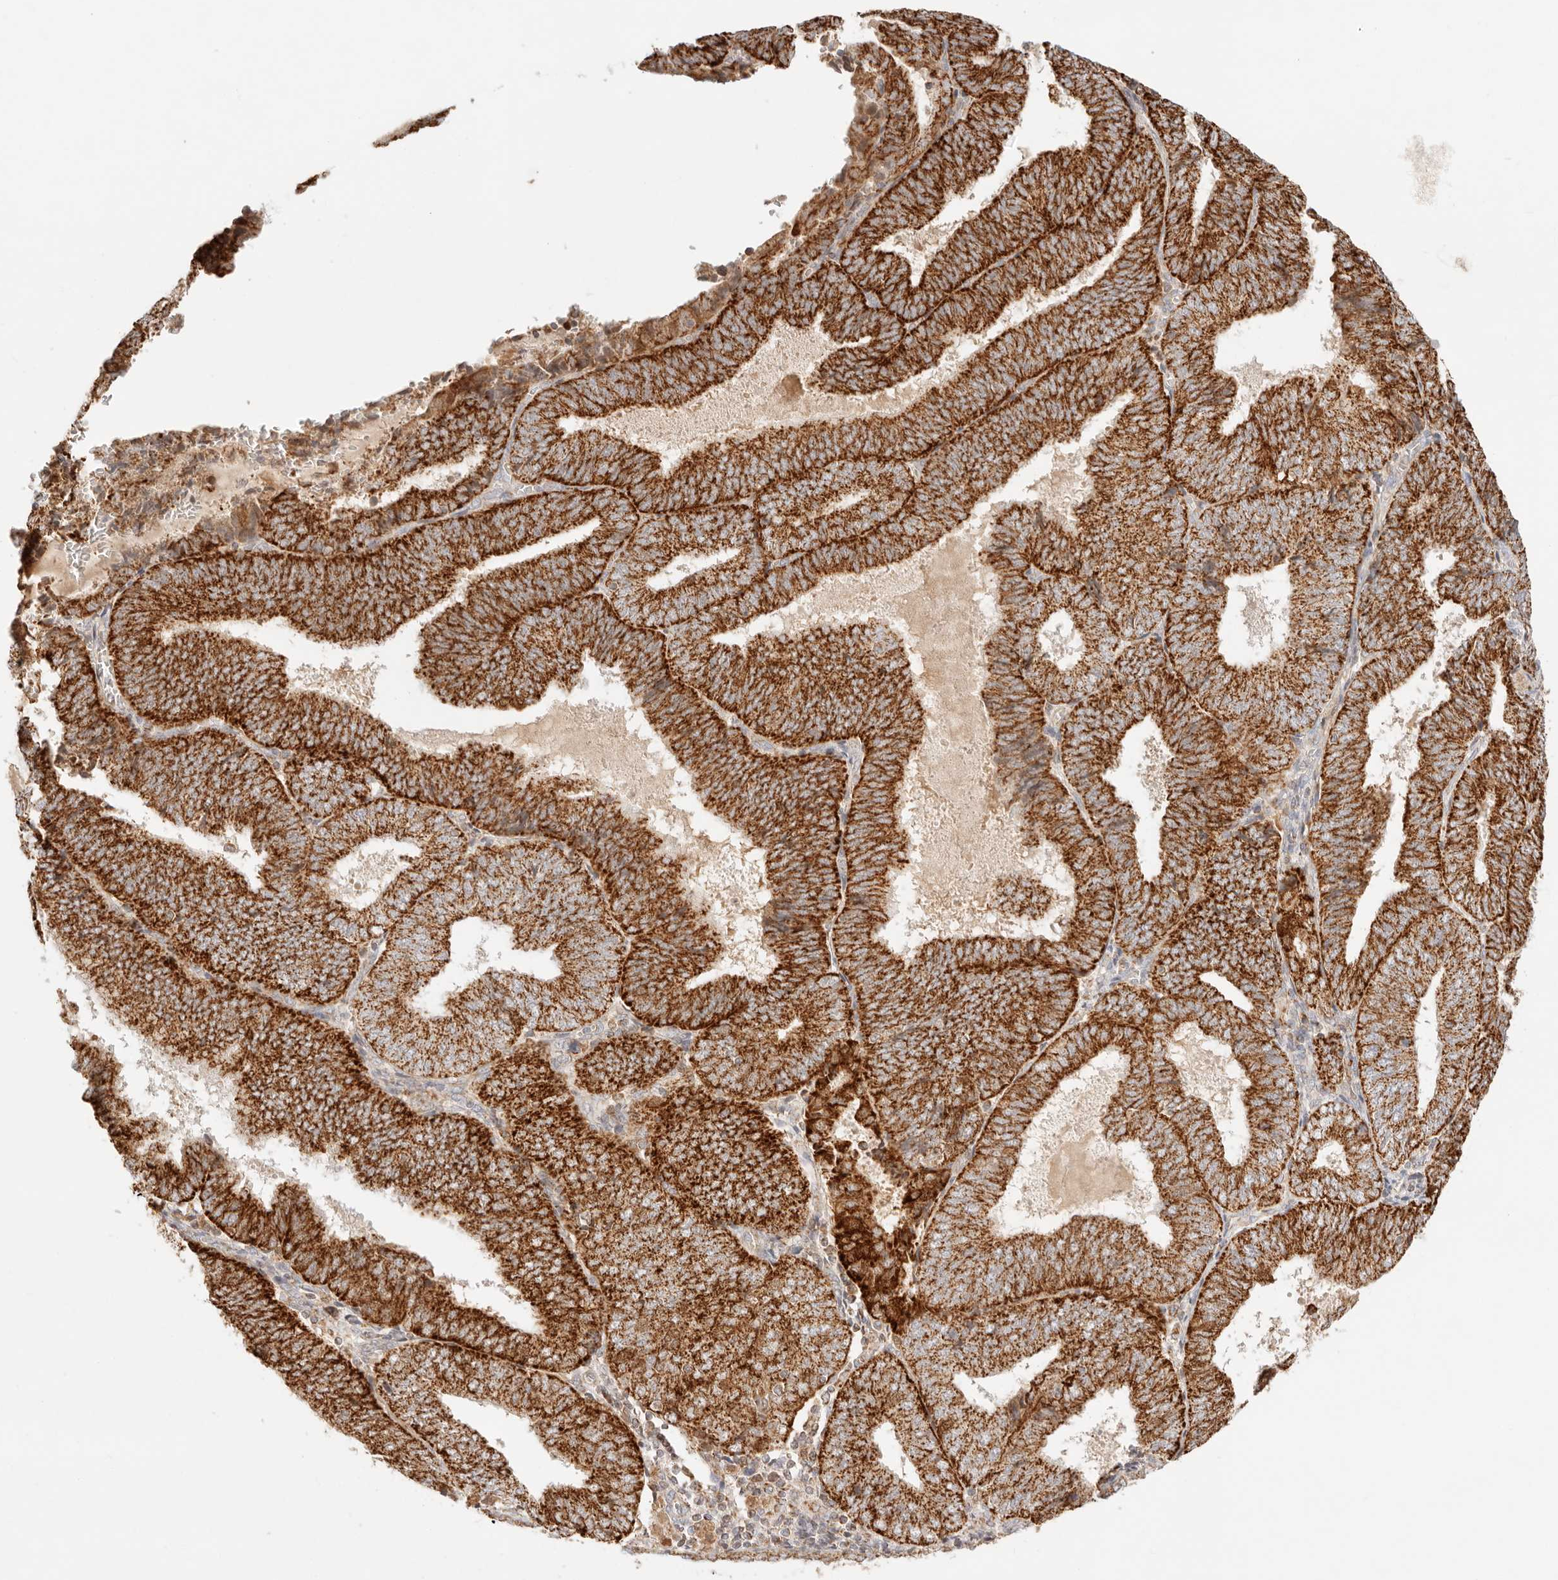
{"staining": {"intensity": "strong", "quantity": ">75%", "location": "cytoplasmic/membranous"}, "tissue": "endometrial cancer", "cell_type": "Tumor cells", "image_type": "cancer", "snomed": [{"axis": "morphology", "description": "Adenocarcinoma, NOS"}, {"axis": "topography", "description": "Endometrium"}], "caption": "There is high levels of strong cytoplasmic/membranous staining in tumor cells of adenocarcinoma (endometrial), as demonstrated by immunohistochemical staining (brown color).", "gene": "COA6", "patient": {"sex": "female", "age": 81}}